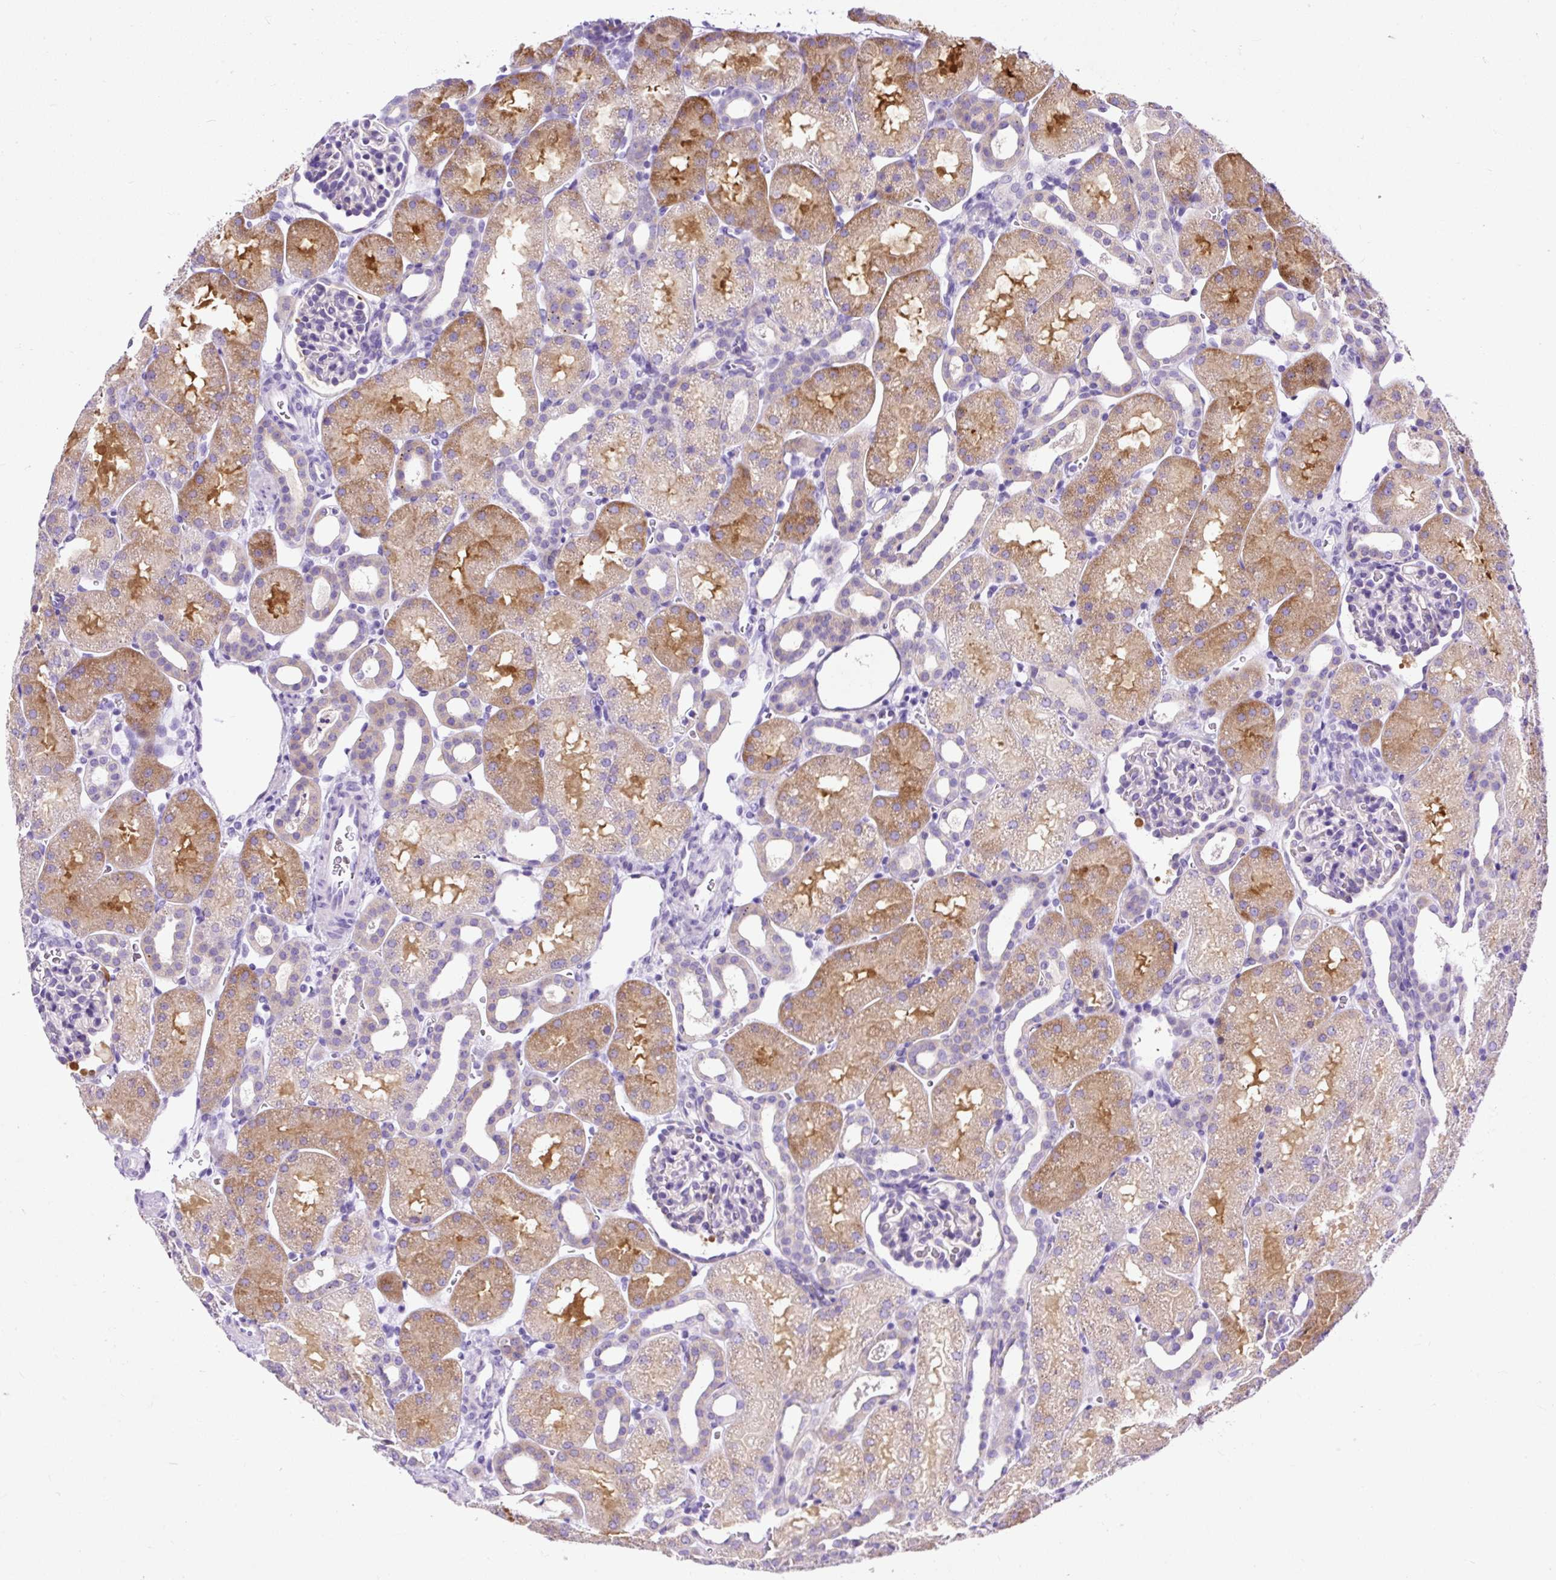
{"staining": {"intensity": "negative", "quantity": "none", "location": "none"}, "tissue": "kidney", "cell_type": "Cells in glomeruli", "image_type": "normal", "snomed": [{"axis": "morphology", "description": "Normal tissue, NOS"}, {"axis": "topography", "description": "Kidney"}], "caption": "A high-resolution histopathology image shows IHC staining of normal kidney, which exhibits no significant expression in cells in glomeruli. (Stains: DAB (3,3'-diaminobenzidine) immunohistochemistry (IHC) with hematoxylin counter stain, Microscopy: brightfield microscopy at high magnification).", "gene": "STOX2", "patient": {"sex": "male", "age": 2}}